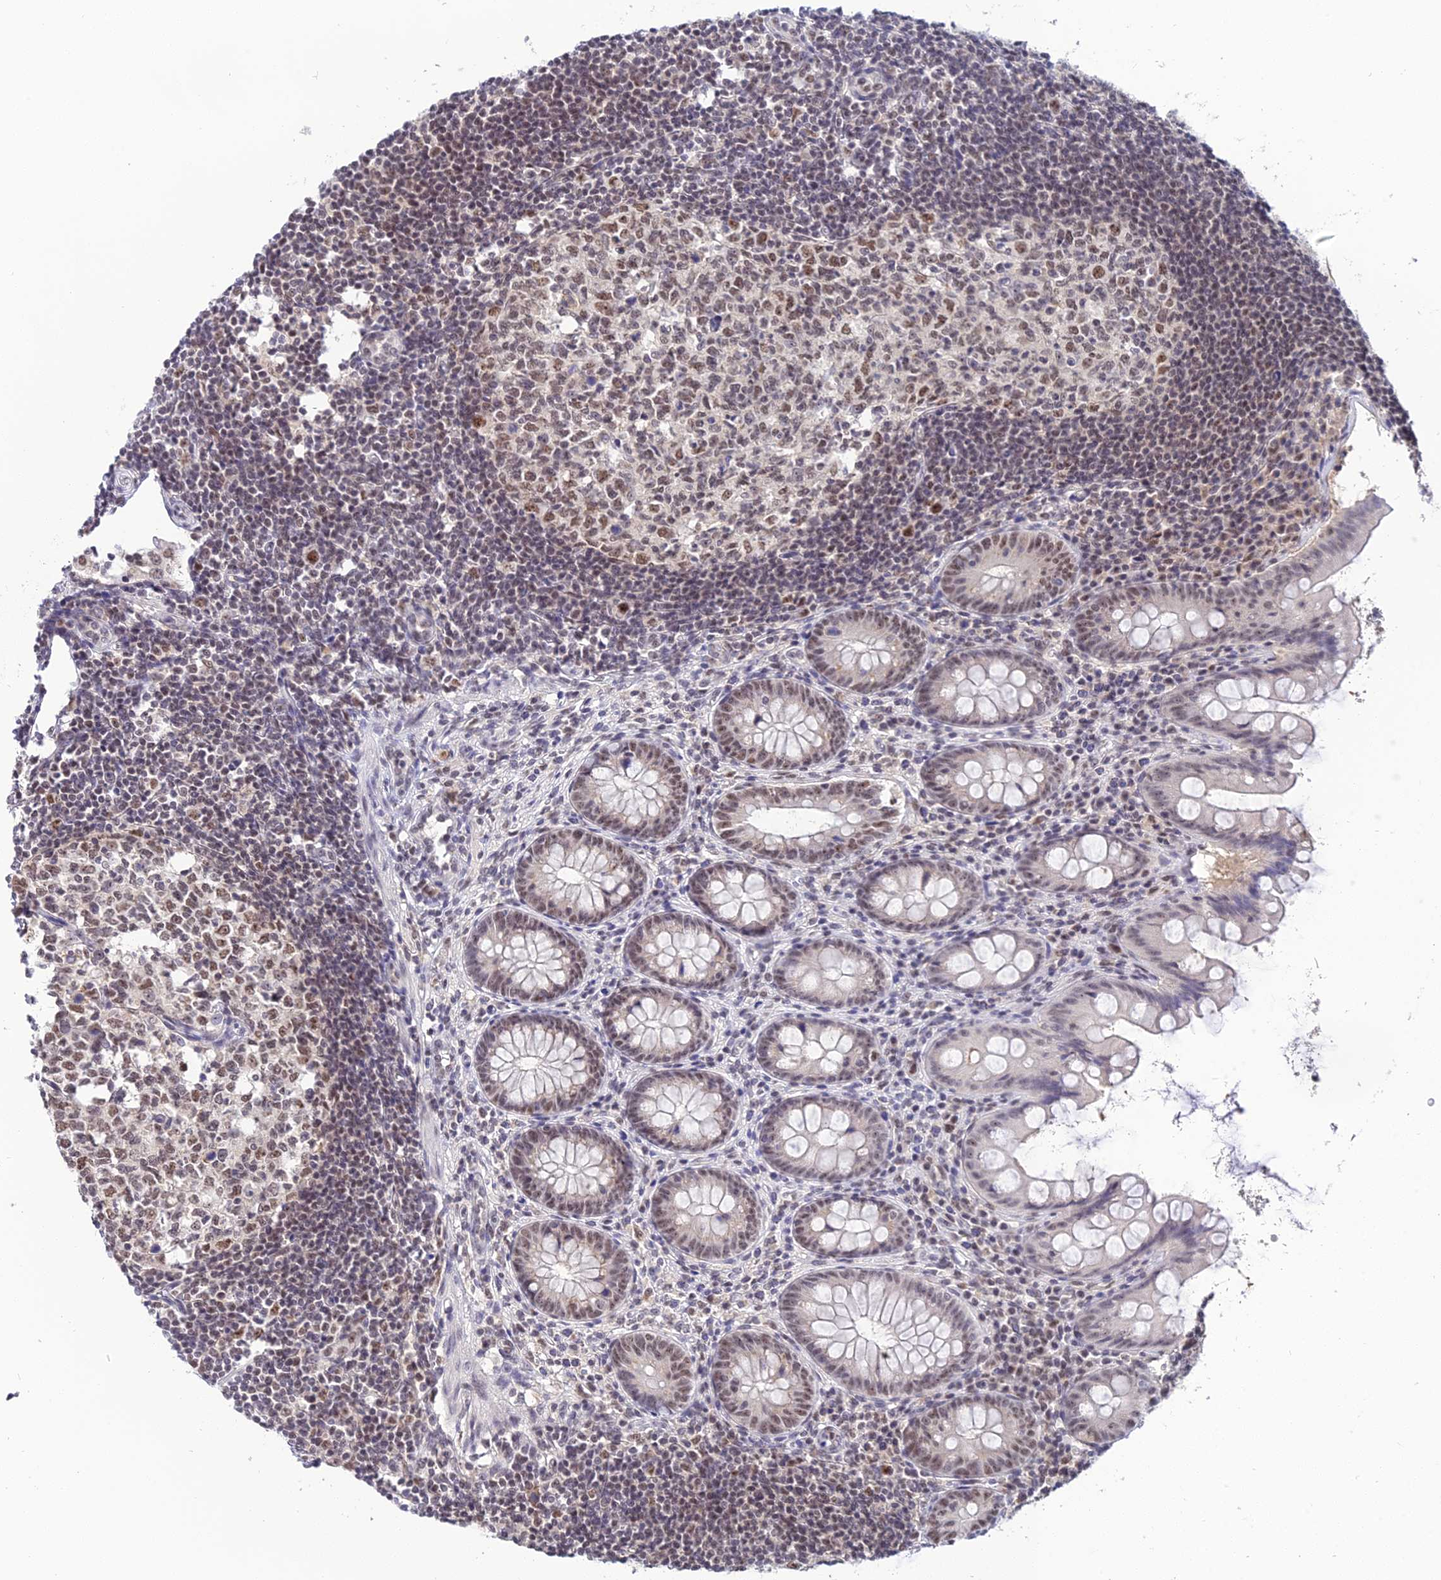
{"staining": {"intensity": "moderate", "quantity": ">75%", "location": "nuclear"}, "tissue": "appendix", "cell_type": "Glandular cells", "image_type": "normal", "snomed": [{"axis": "morphology", "description": "Normal tissue, NOS"}, {"axis": "topography", "description": "Appendix"}], "caption": "Unremarkable appendix was stained to show a protein in brown. There is medium levels of moderate nuclear expression in about >75% of glandular cells. The staining was performed using DAB, with brown indicating positive protein expression. Nuclei are stained blue with hematoxylin.", "gene": "EXOSC3", "patient": {"sex": "female", "age": 33}}